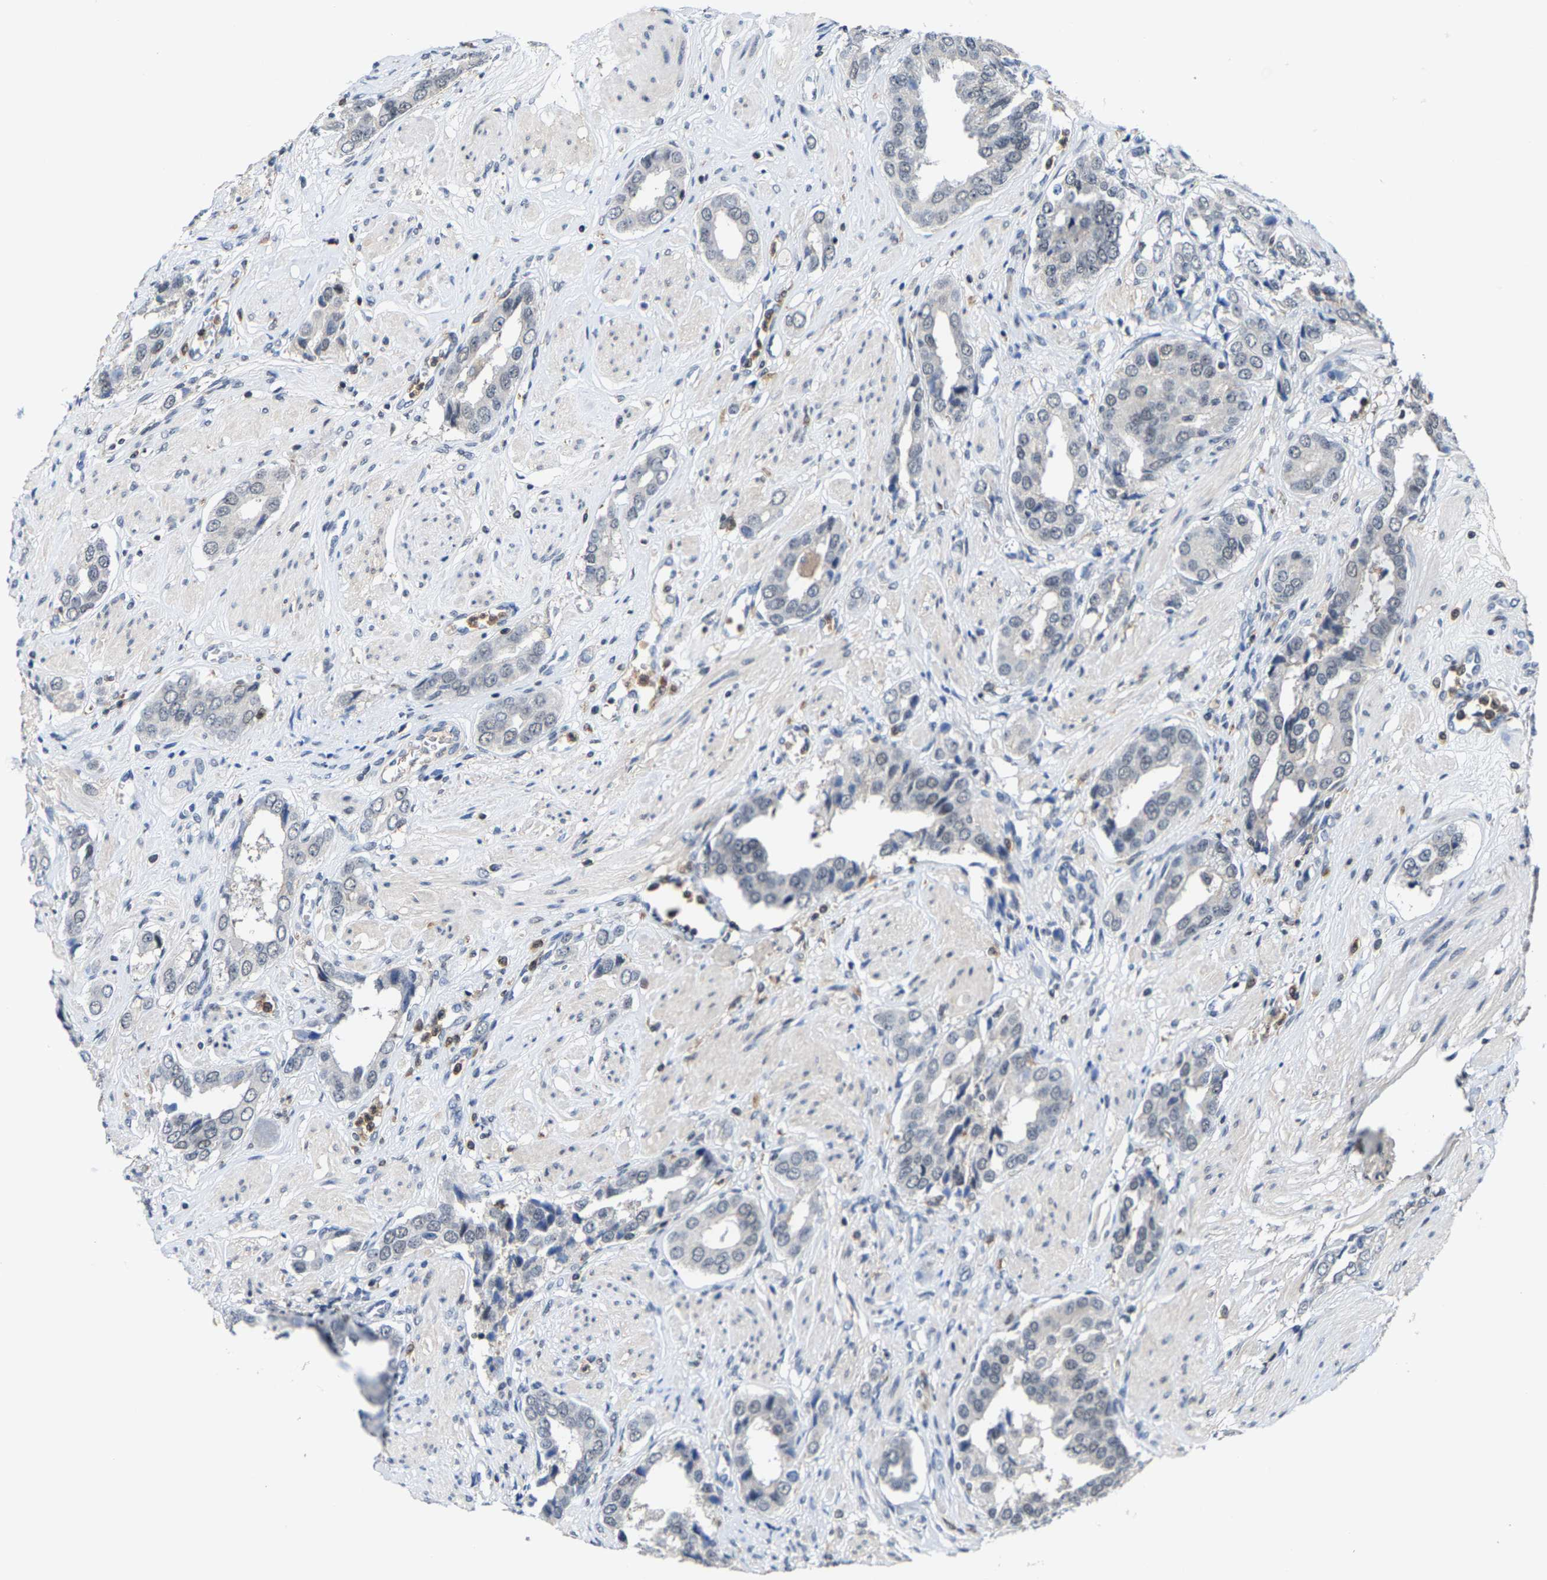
{"staining": {"intensity": "negative", "quantity": "none", "location": "none"}, "tissue": "prostate cancer", "cell_type": "Tumor cells", "image_type": "cancer", "snomed": [{"axis": "morphology", "description": "Adenocarcinoma, High grade"}, {"axis": "topography", "description": "Prostate"}], "caption": "Human prostate cancer stained for a protein using immunohistochemistry (IHC) demonstrates no positivity in tumor cells.", "gene": "FGD3", "patient": {"sex": "male", "age": 52}}